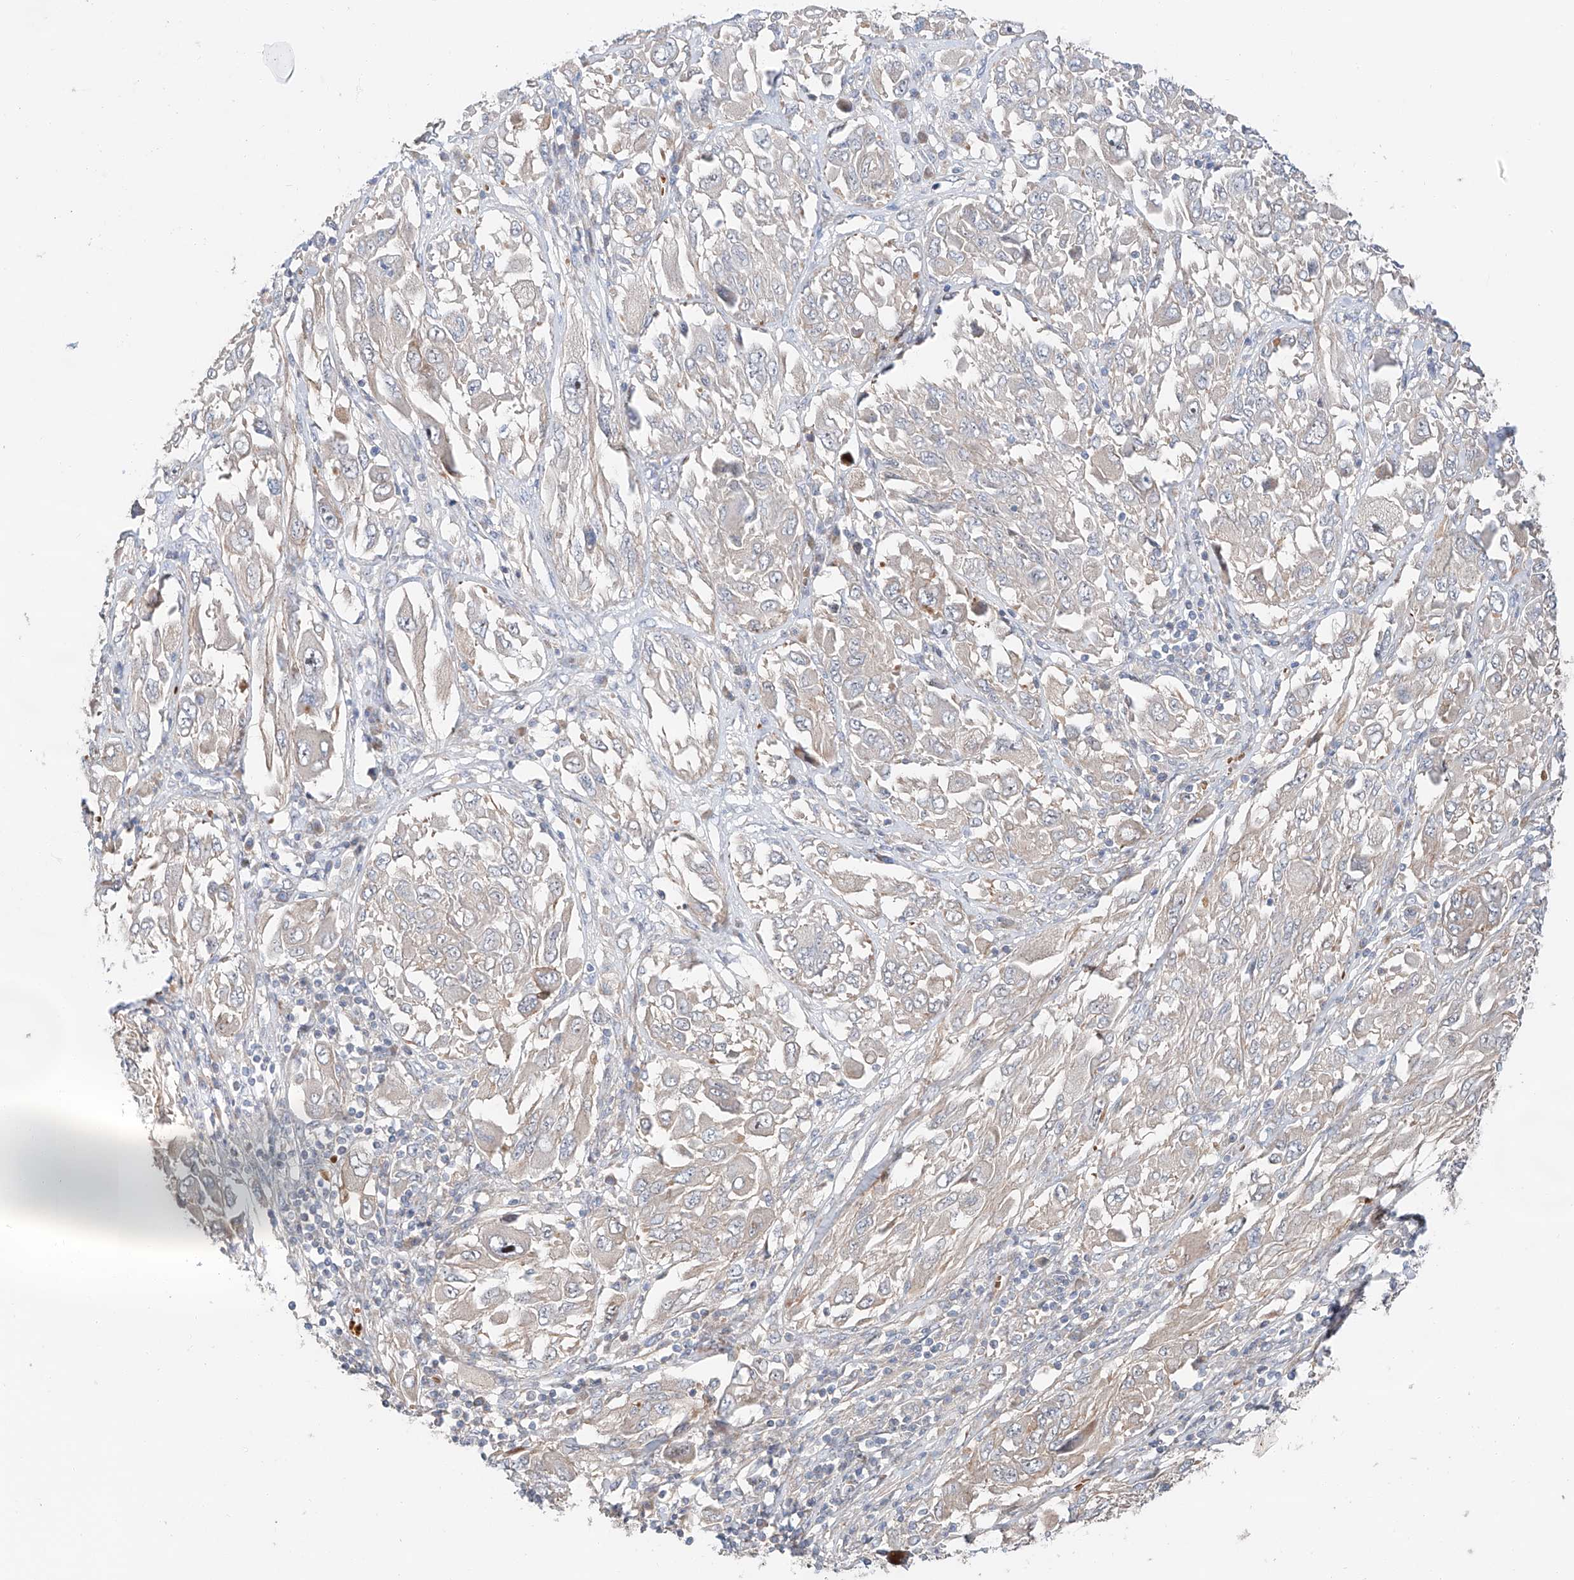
{"staining": {"intensity": "weak", "quantity": "<25%", "location": "cytoplasmic/membranous"}, "tissue": "melanoma", "cell_type": "Tumor cells", "image_type": "cancer", "snomed": [{"axis": "morphology", "description": "Malignant melanoma, NOS"}, {"axis": "topography", "description": "Skin"}], "caption": "DAB immunohistochemical staining of melanoma displays no significant staining in tumor cells. (Stains: DAB immunohistochemistry (IHC) with hematoxylin counter stain, Microscopy: brightfield microscopy at high magnification).", "gene": "USF3", "patient": {"sex": "female", "age": 91}}